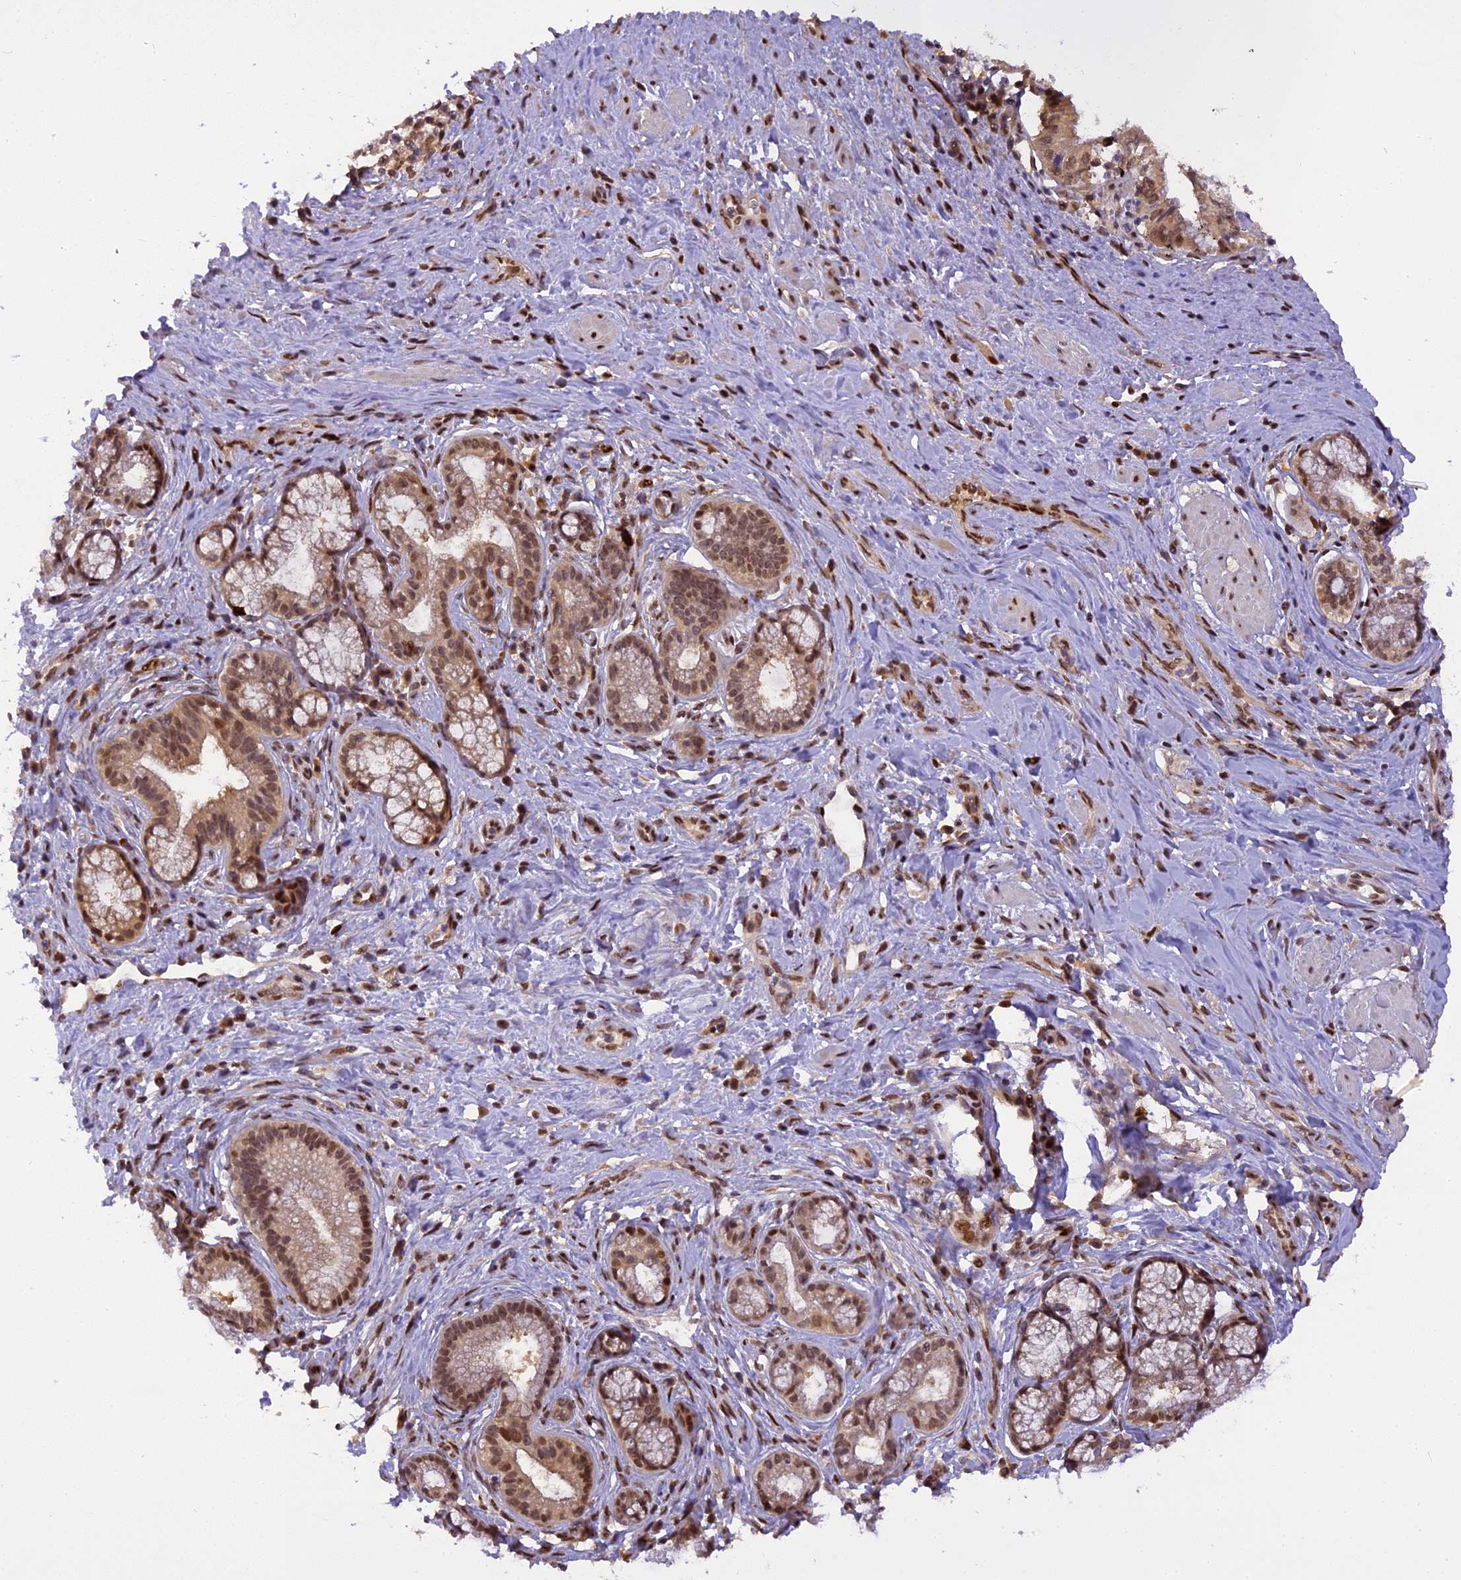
{"staining": {"intensity": "moderate", "quantity": ">75%", "location": "cytoplasmic/membranous,nuclear"}, "tissue": "pancreatic cancer", "cell_type": "Tumor cells", "image_type": "cancer", "snomed": [{"axis": "morphology", "description": "Adenocarcinoma, NOS"}, {"axis": "topography", "description": "Pancreas"}], "caption": "Pancreatic adenocarcinoma tissue reveals moderate cytoplasmic/membranous and nuclear positivity in approximately >75% of tumor cells (brown staining indicates protein expression, while blue staining denotes nuclei).", "gene": "RABGGTA", "patient": {"sex": "male", "age": 72}}